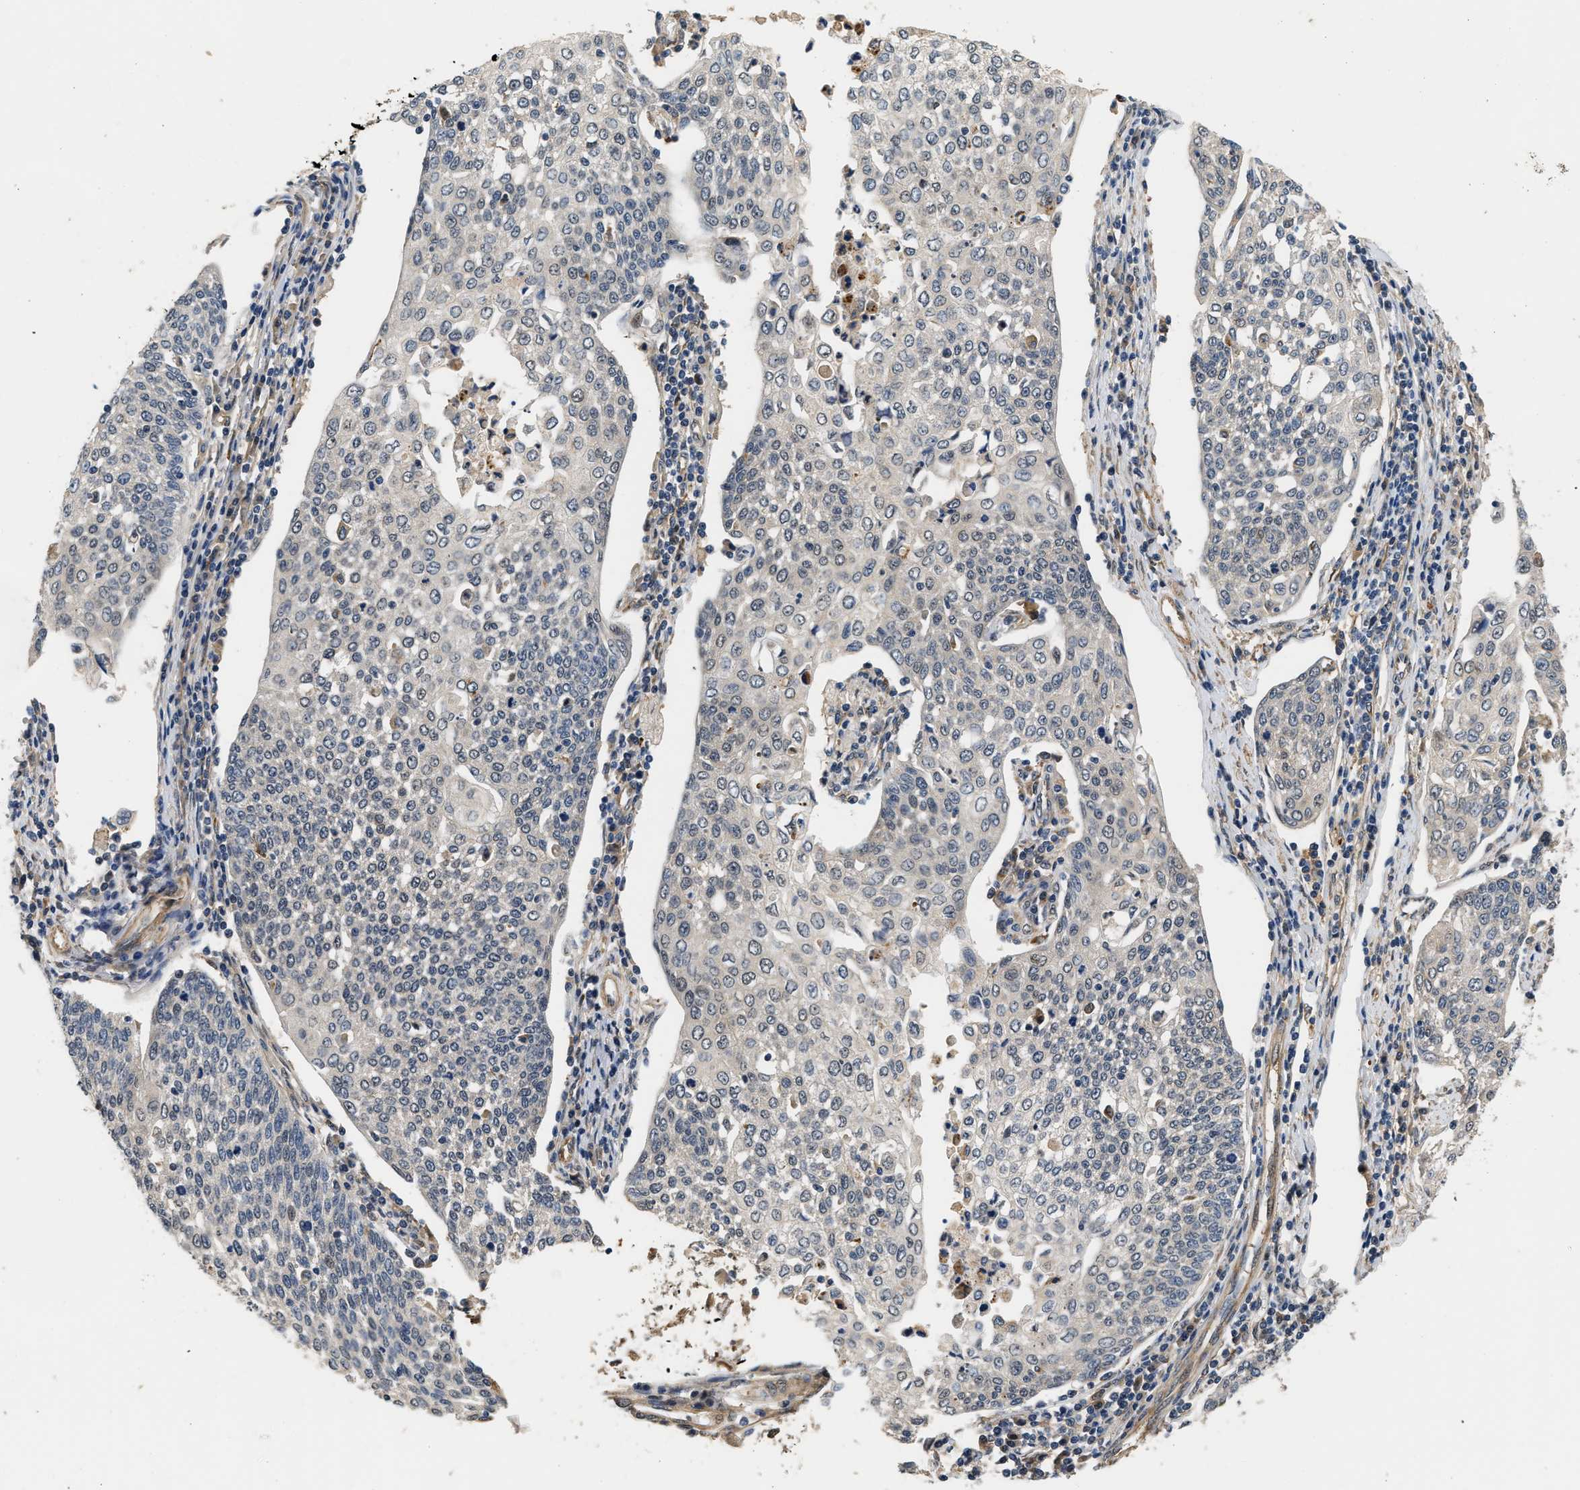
{"staining": {"intensity": "negative", "quantity": "none", "location": "none"}, "tissue": "cervical cancer", "cell_type": "Tumor cells", "image_type": "cancer", "snomed": [{"axis": "morphology", "description": "Squamous cell carcinoma, NOS"}, {"axis": "topography", "description": "Cervix"}], "caption": "A high-resolution histopathology image shows immunohistochemistry staining of cervical squamous cell carcinoma, which reveals no significant positivity in tumor cells.", "gene": "LARP6", "patient": {"sex": "female", "age": 34}}